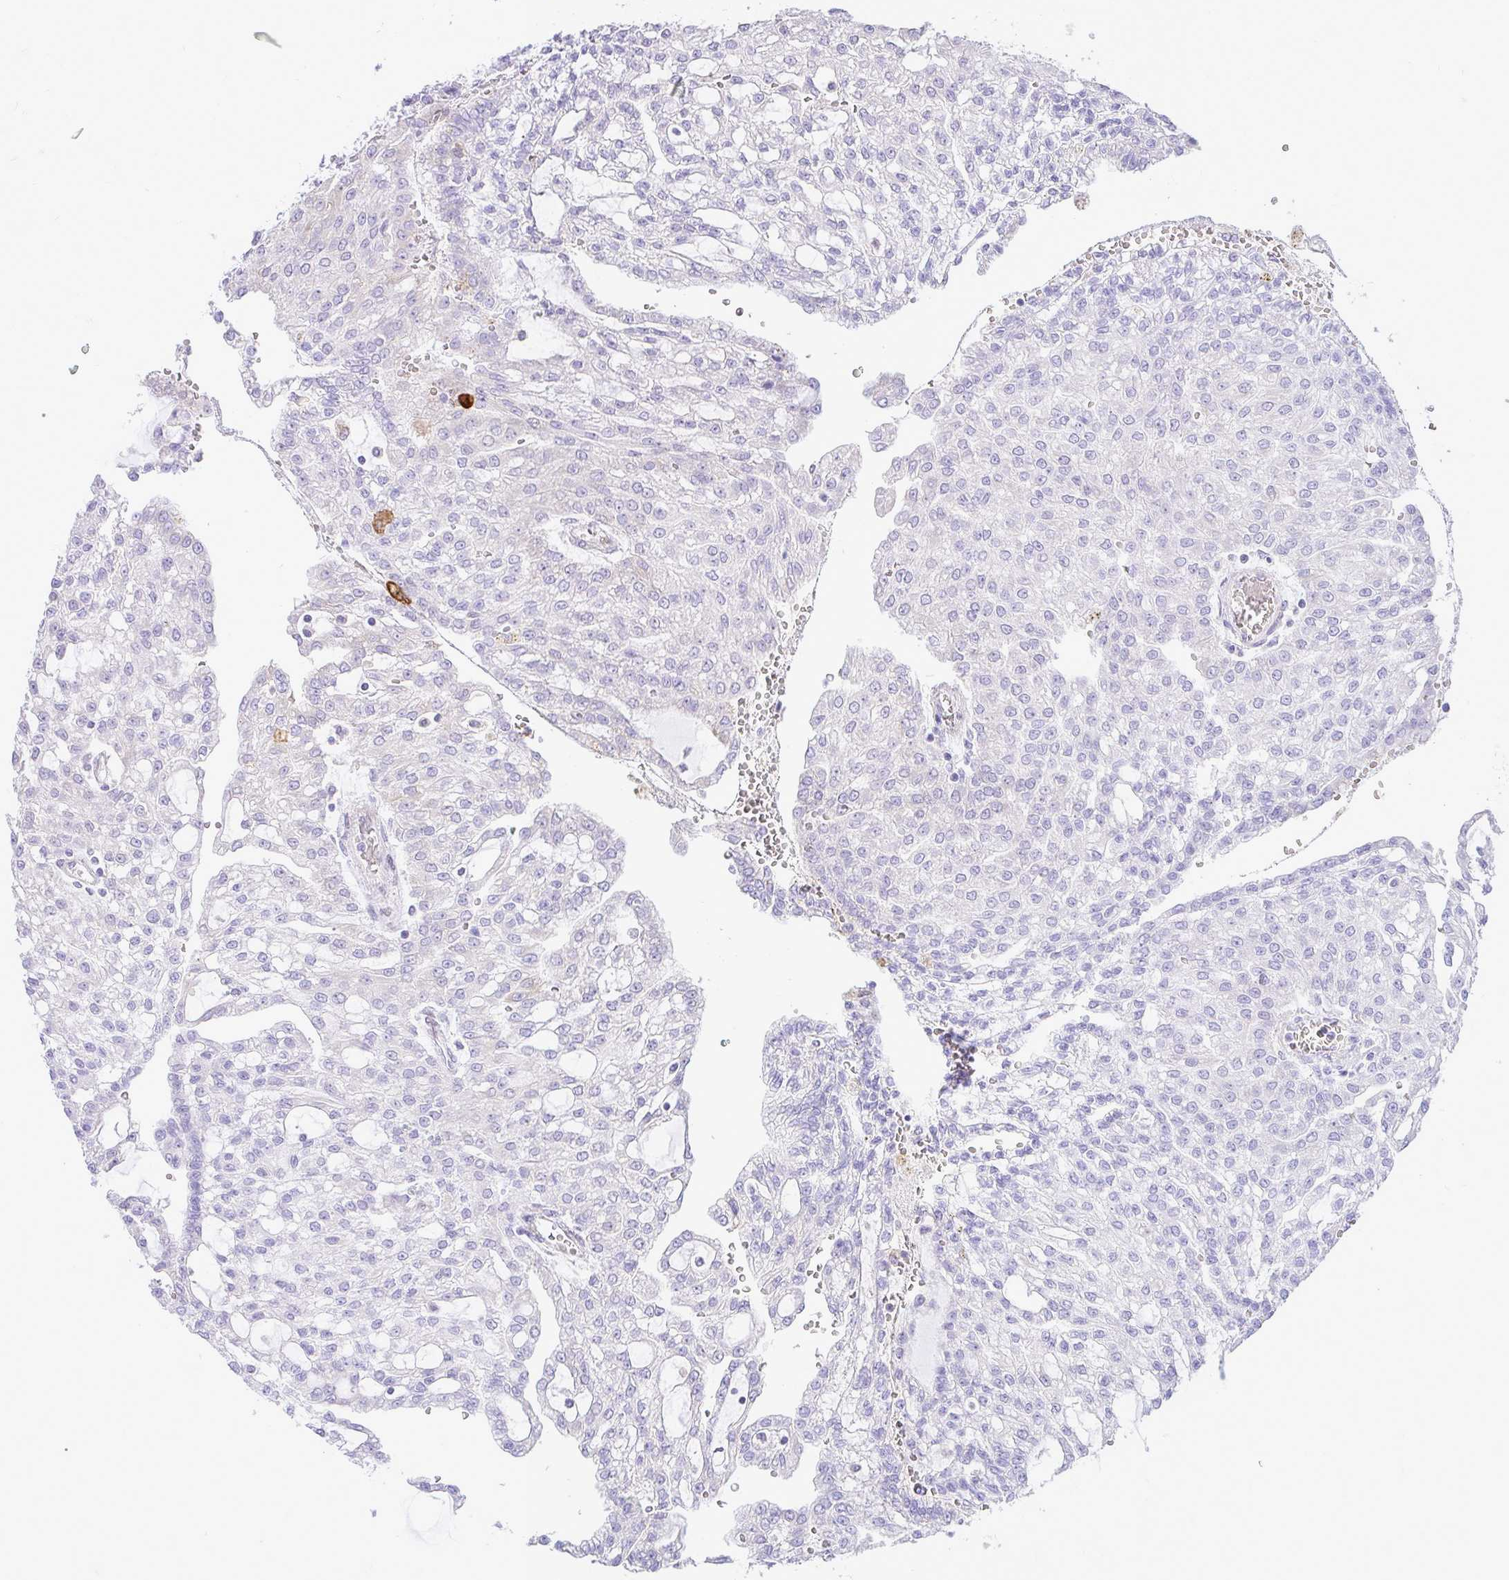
{"staining": {"intensity": "negative", "quantity": "none", "location": "none"}, "tissue": "renal cancer", "cell_type": "Tumor cells", "image_type": "cancer", "snomed": [{"axis": "morphology", "description": "Adenocarcinoma, NOS"}, {"axis": "topography", "description": "Kidney"}], "caption": "This is an IHC image of adenocarcinoma (renal). There is no positivity in tumor cells.", "gene": "EEF1A2", "patient": {"sex": "male", "age": 63}}